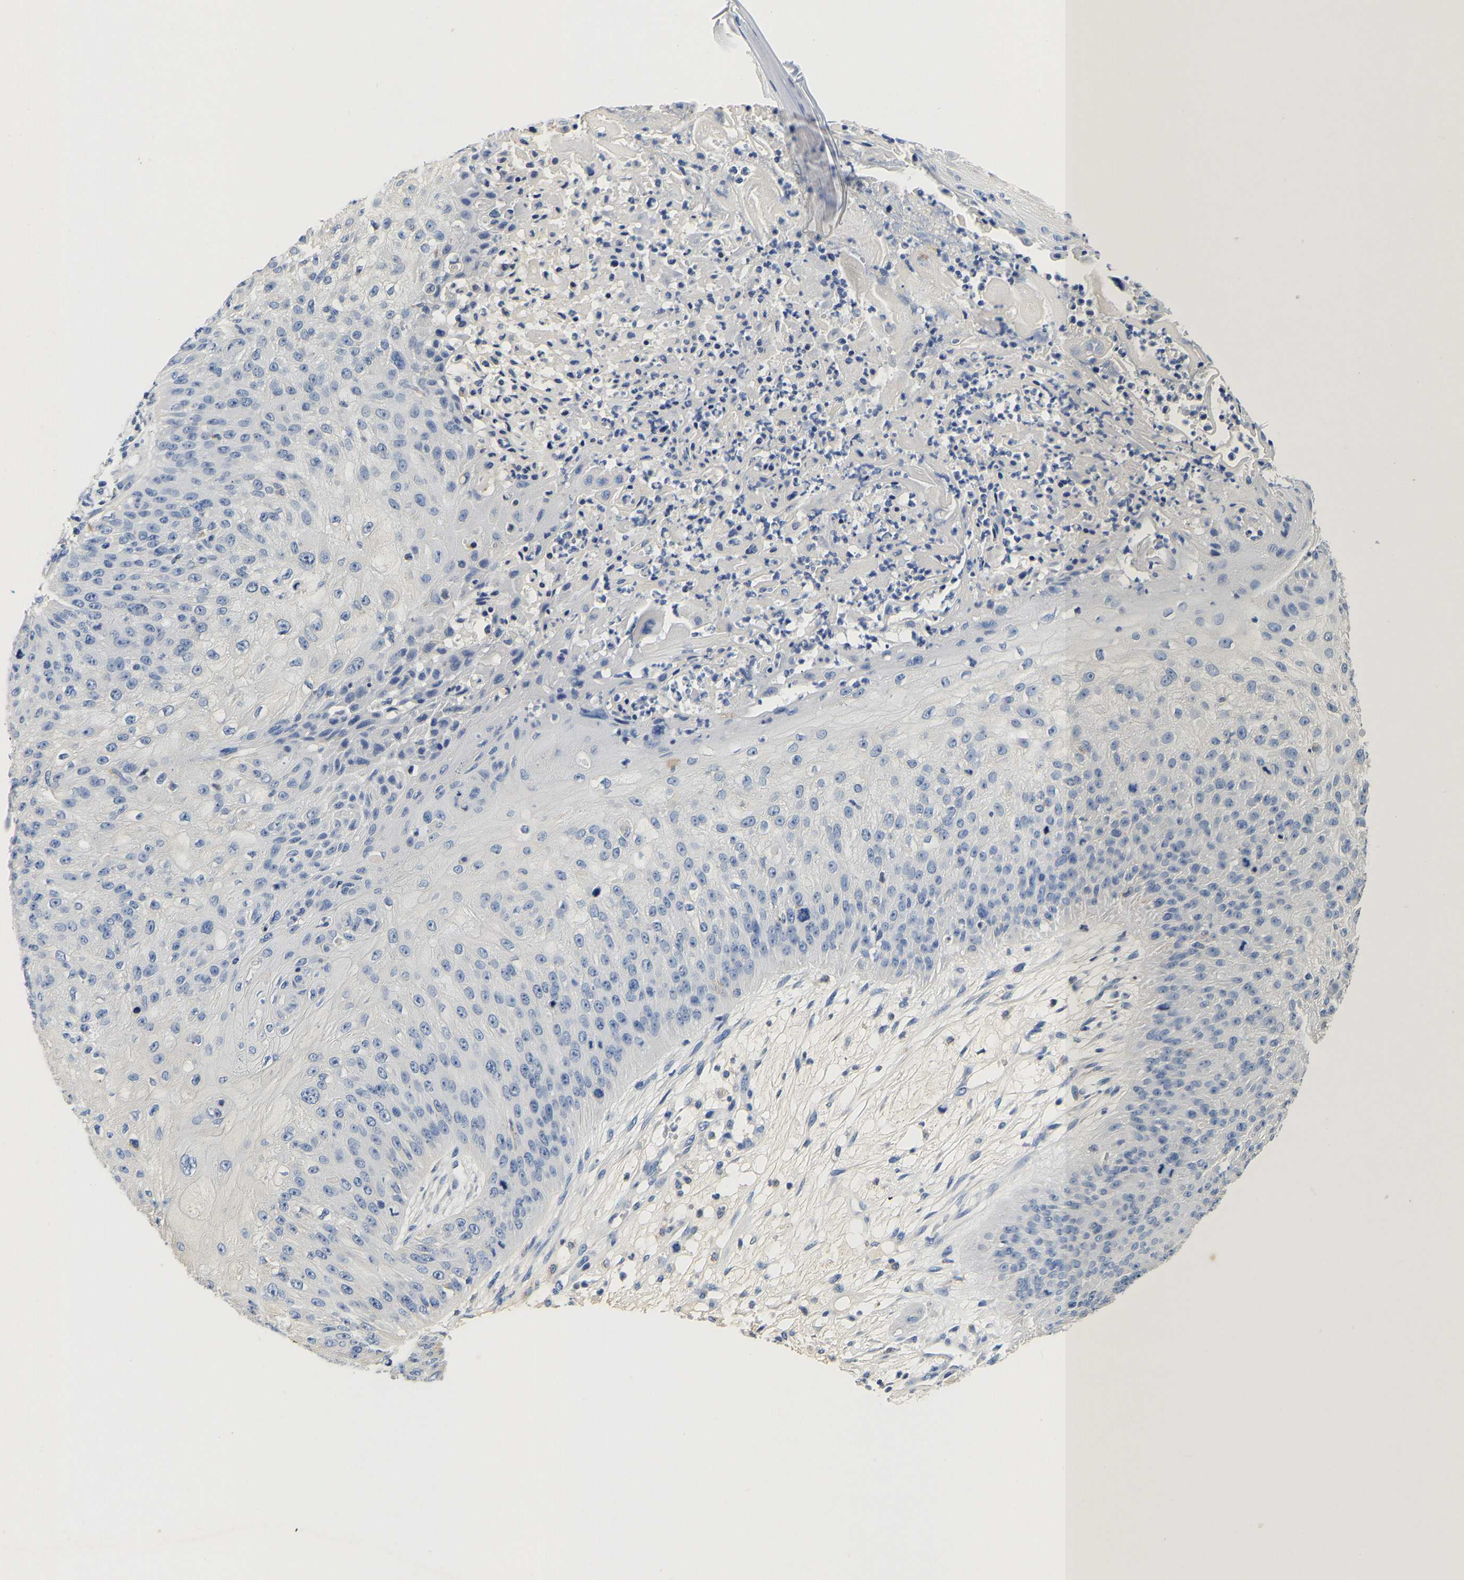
{"staining": {"intensity": "negative", "quantity": "none", "location": "none"}, "tissue": "skin cancer", "cell_type": "Tumor cells", "image_type": "cancer", "snomed": [{"axis": "morphology", "description": "Squamous cell carcinoma, NOS"}, {"axis": "topography", "description": "Skin"}], "caption": "The image shows no significant positivity in tumor cells of squamous cell carcinoma (skin).", "gene": "PCK2", "patient": {"sex": "female", "age": 80}}